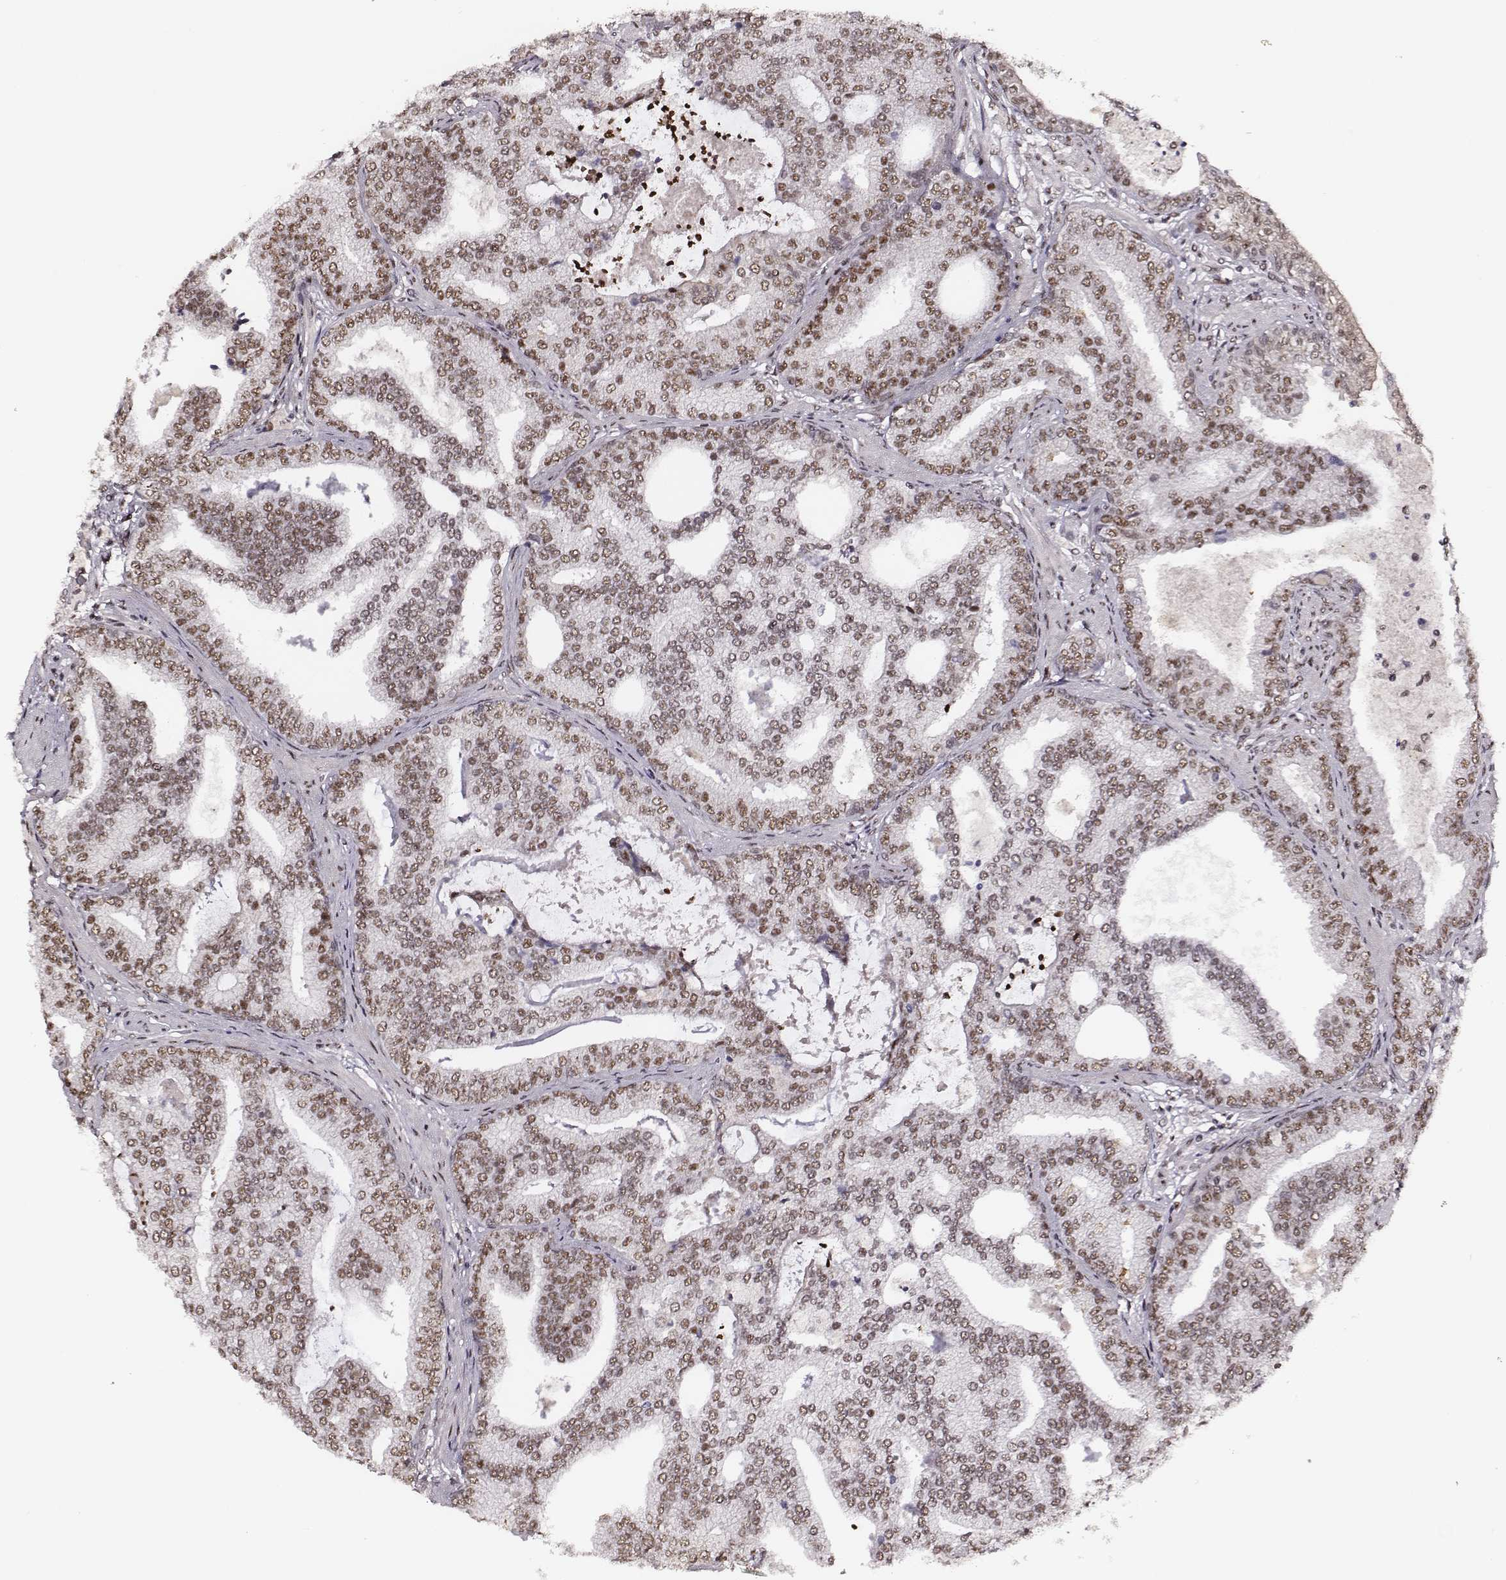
{"staining": {"intensity": "weak", "quantity": ">75%", "location": "nuclear"}, "tissue": "prostate cancer", "cell_type": "Tumor cells", "image_type": "cancer", "snomed": [{"axis": "morphology", "description": "Adenocarcinoma, NOS"}, {"axis": "topography", "description": "Prostate"}], "caption": "An immunohistochemistry (IHC) histopathology image of tumor tissue is shown. Protein staining in brown highlights weak nuclear positivity in adenocarcinoma (prostate) within tumor cells.", "gene": "PPARA", "patient": {"sex": "male", "age": 64}}